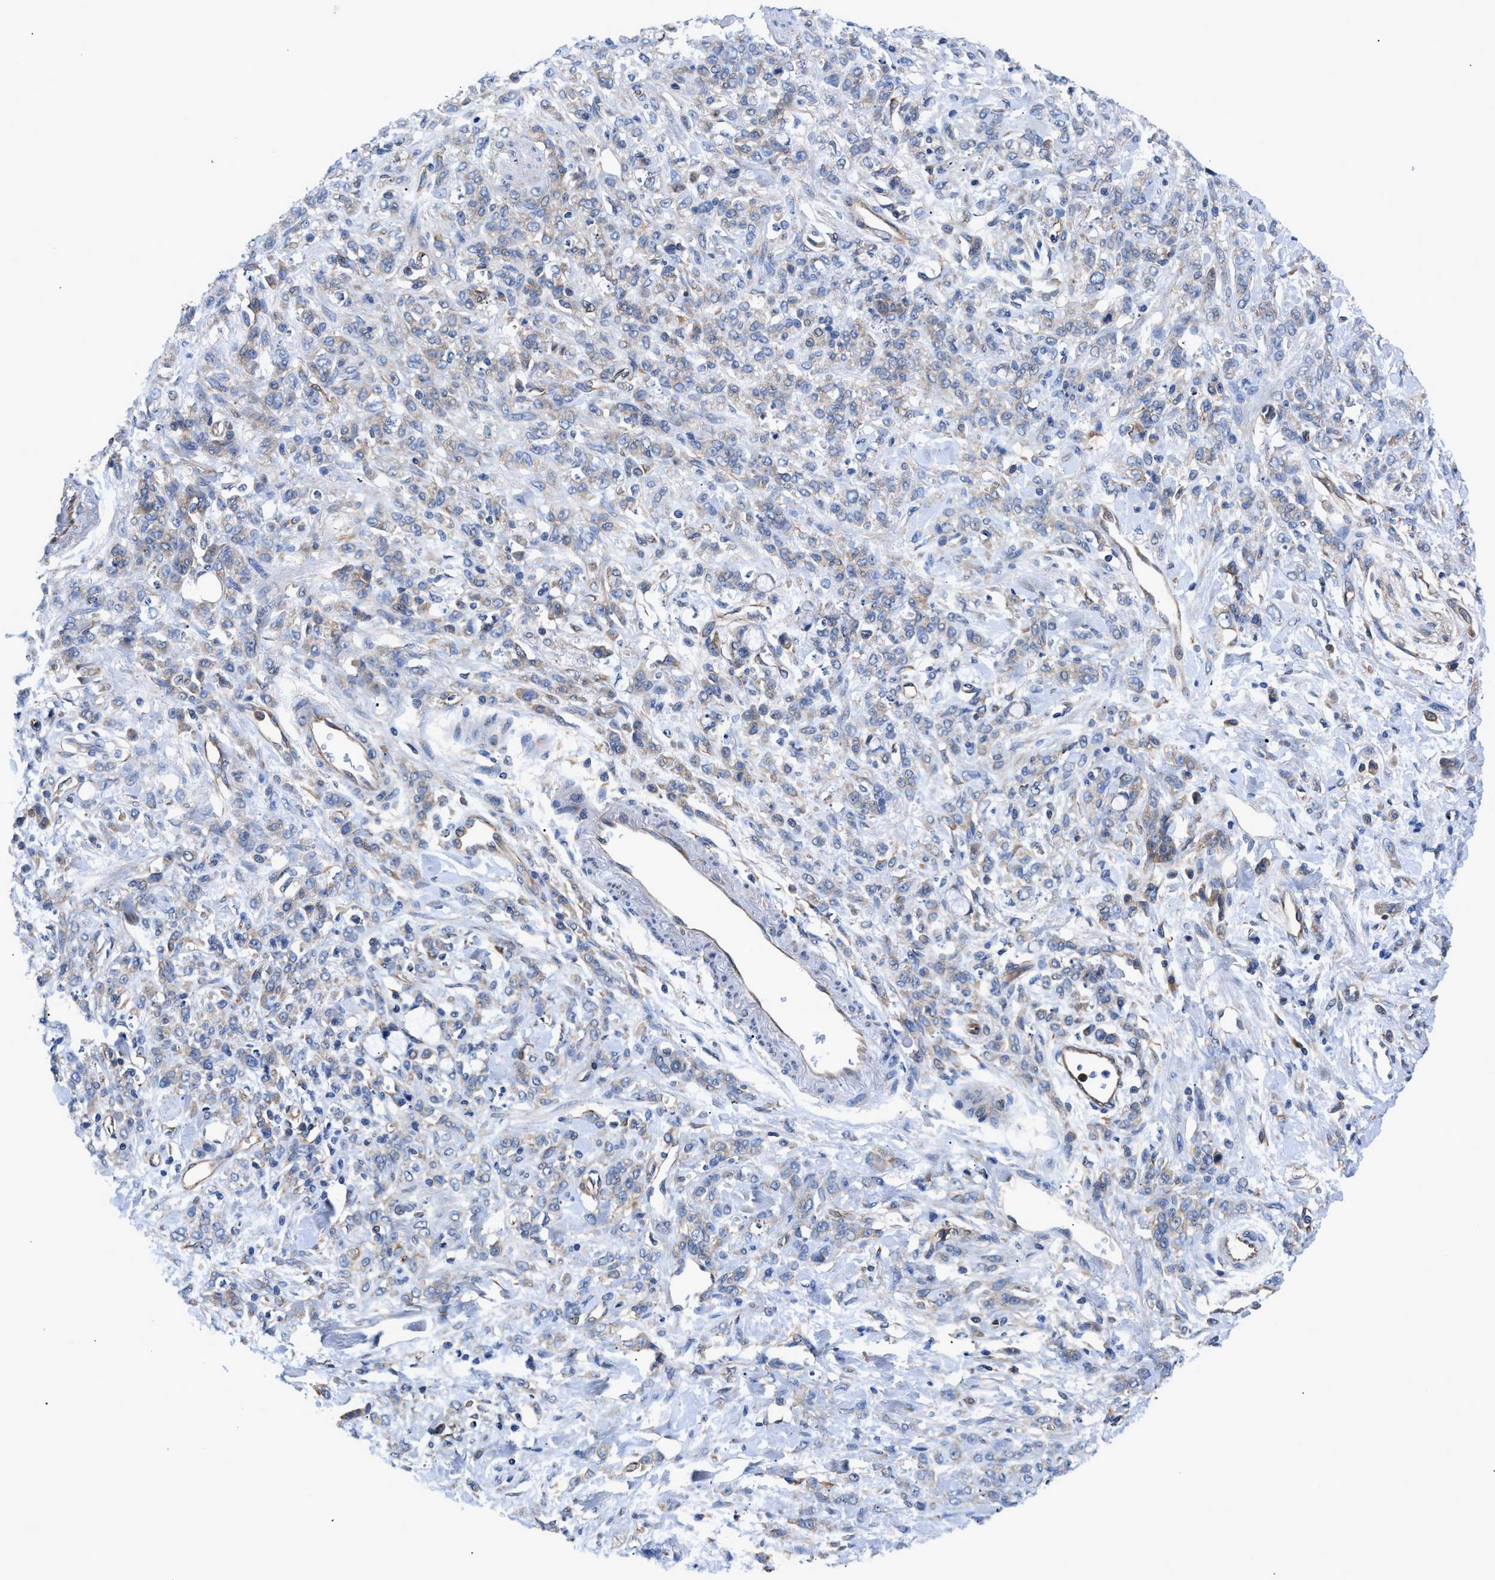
{"staining": {"intensity": "weak", "quantity": "25%-75%", "location": "cytoplasmic/membranous"}, "tissue": "stomach cancer", "cell_type": "Tumor cells", "image_type": "cancer", "snomed": [{"axis": "morphology", "description": "Normal tissue, NOS"}, {"axis": "morphology", "description": "Adenocarcinoma, NOS"}, {"axis": "topography", "description": "Stomach"}], "caption": "The photomicrograph reveals staining of stomach adenocarcinoma, revealing weak cytoplasmic/membranous protein positivity (brown color) within tumor cells. (IHC, brightfield microscopy, high magnification).", "gene": "DMAC1", "patient": {"sex": "male", "age": 82}}